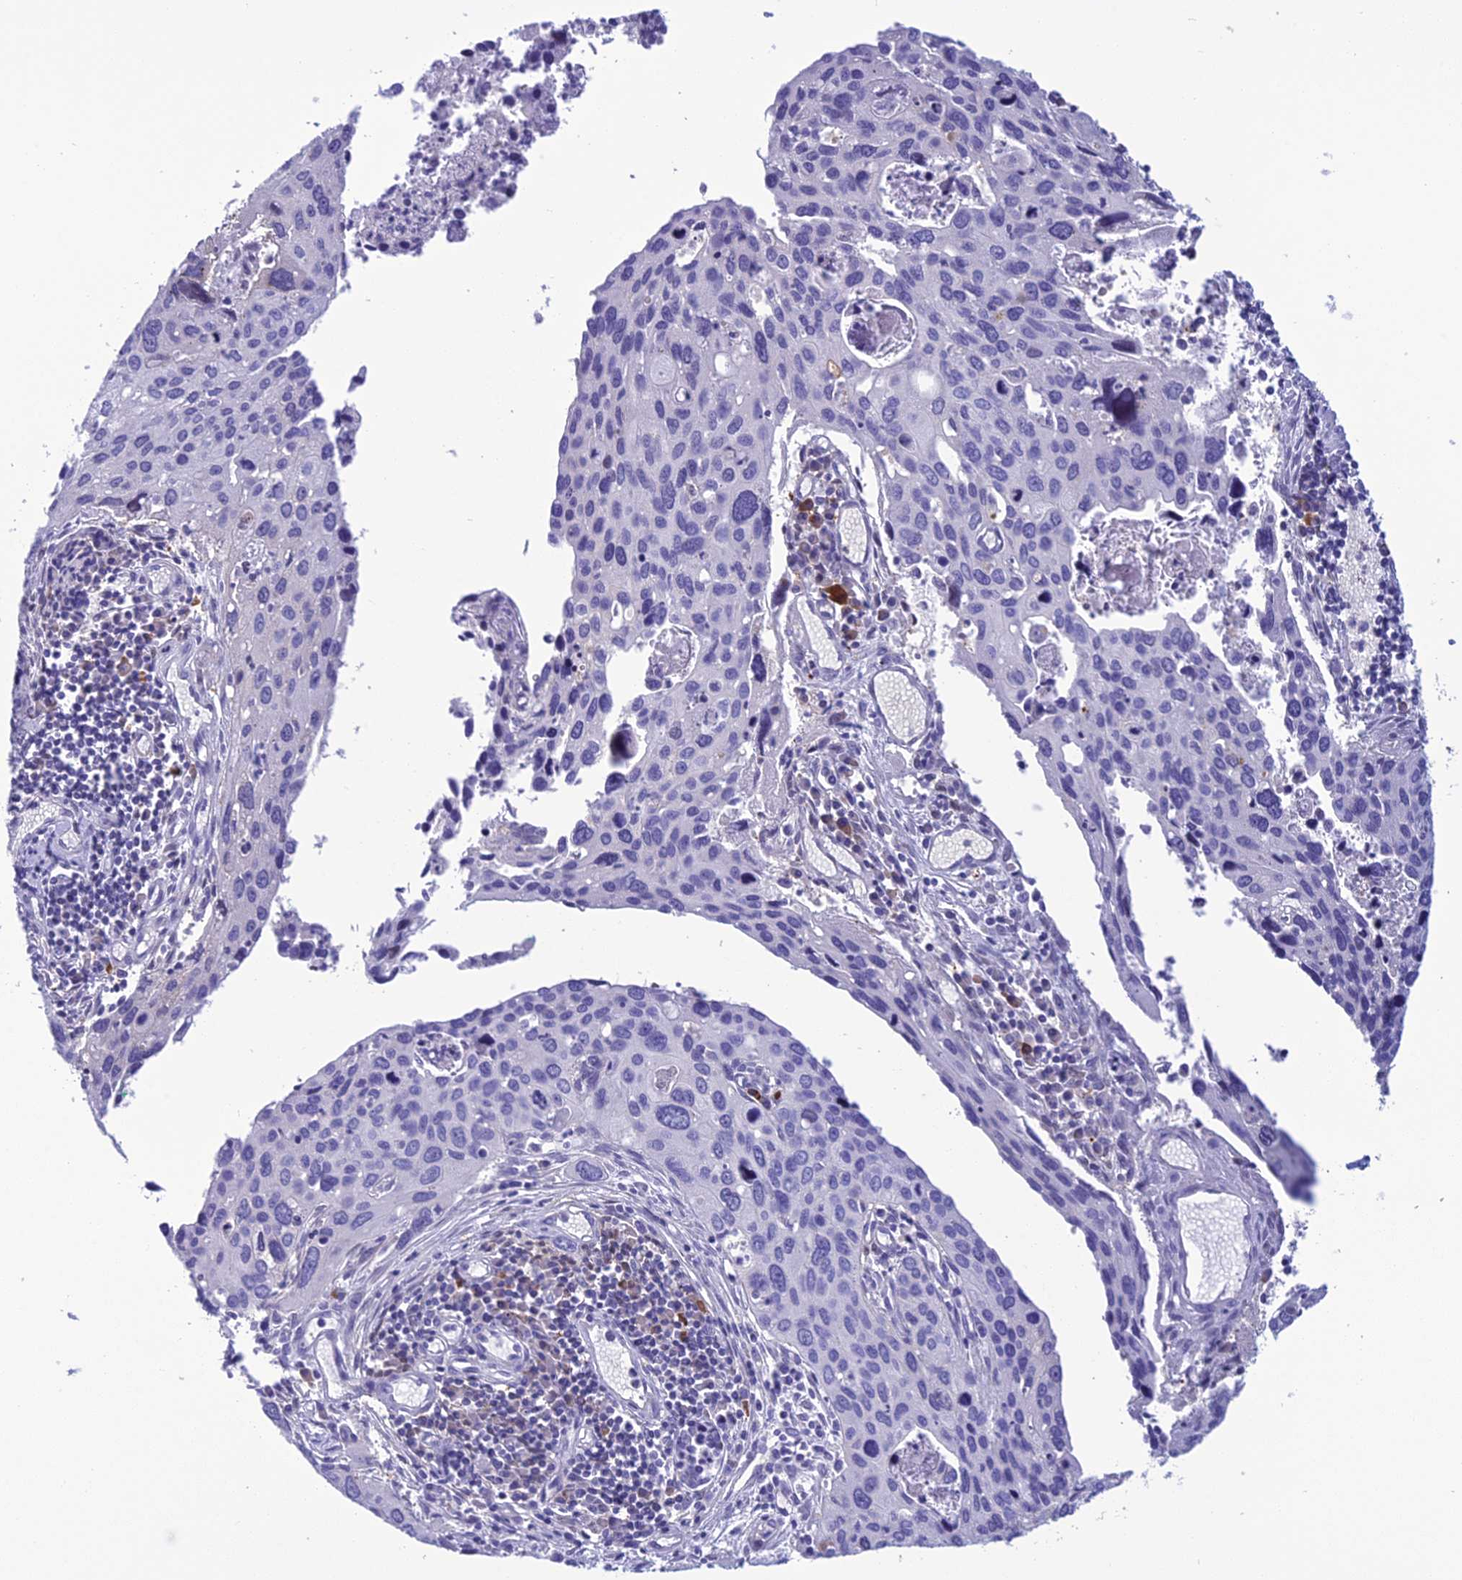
{"staining": {"intensity": "negative", "quantity": "none", "location": "none"}, "tissue": "cervical cancer", "cell_type": "Tumor cells", "image_type": "cancer", "snomed": [{"axis": "morphology", "description": "Squamous cell carcinoma, NOS"}, {"axis": "topography", "description": "Cervix"}], "caption": "Cervical cancer was stained to show a protein in brown. There is no significant positivity in tumor cells.", "gene": "CRB2", "patient": {"sex": "female", "age": 55}}